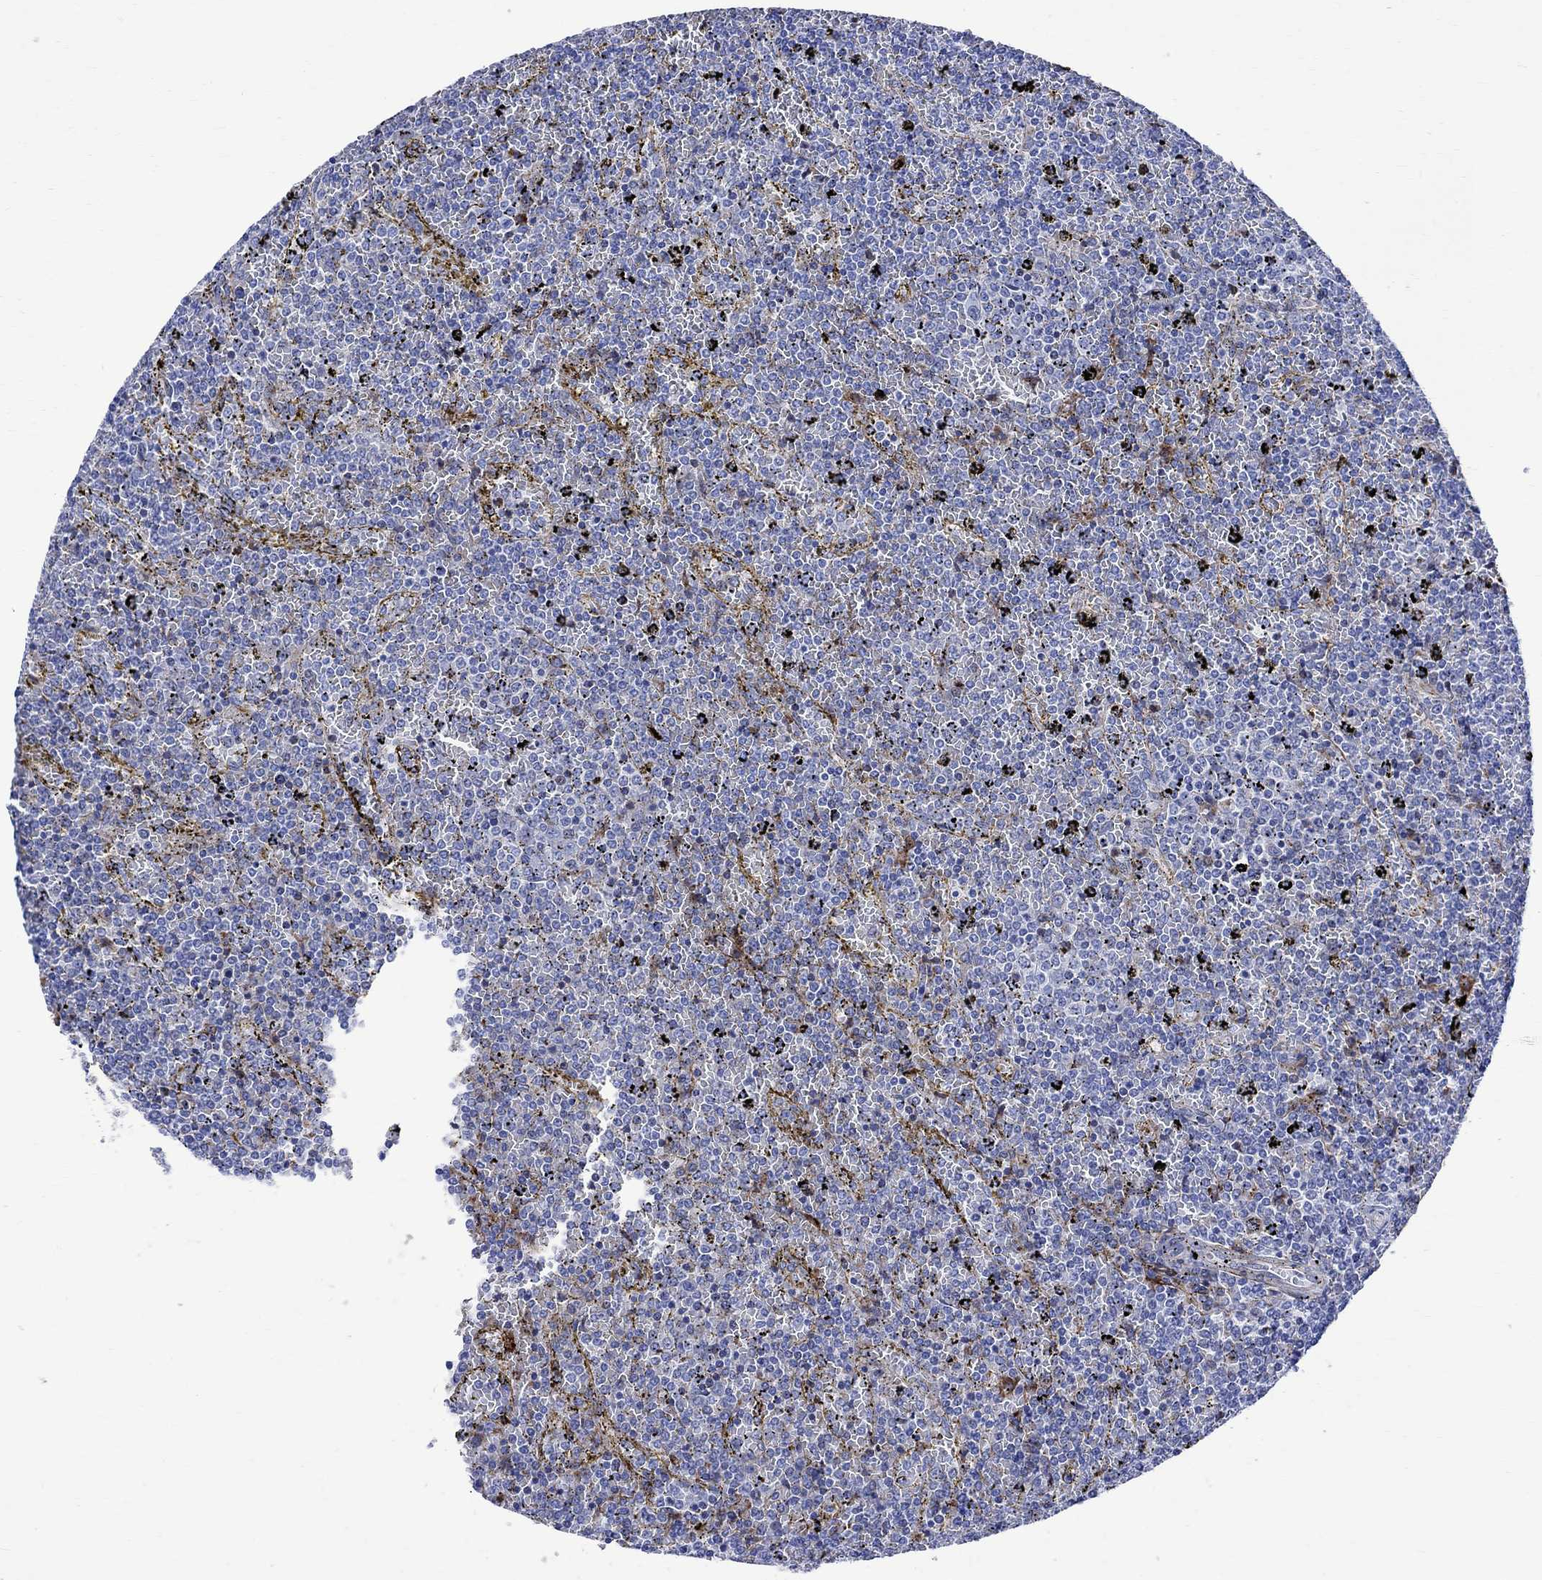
{"staining": {"intensity": "negative", "quantity": "none", "location": "none"}, "tissue": "lymphoma", "cell_type": "Tumor cells", "image_type": "cancer", "snomed": [{"axis": "morphology", "description": "Malignant lymphoma, non-Hodgkin's type, Low grade"}, {"axis": "topography", "description": "Spleen"}], "caption": "The immunohistochemistry (IHC) image has no significant expression in tumor cells of malignant lymphoma, non-Hodgkin's type (low-grade) tissue.", "gene": "PARVB", "patient": {"sex": "female", "age": 77}}